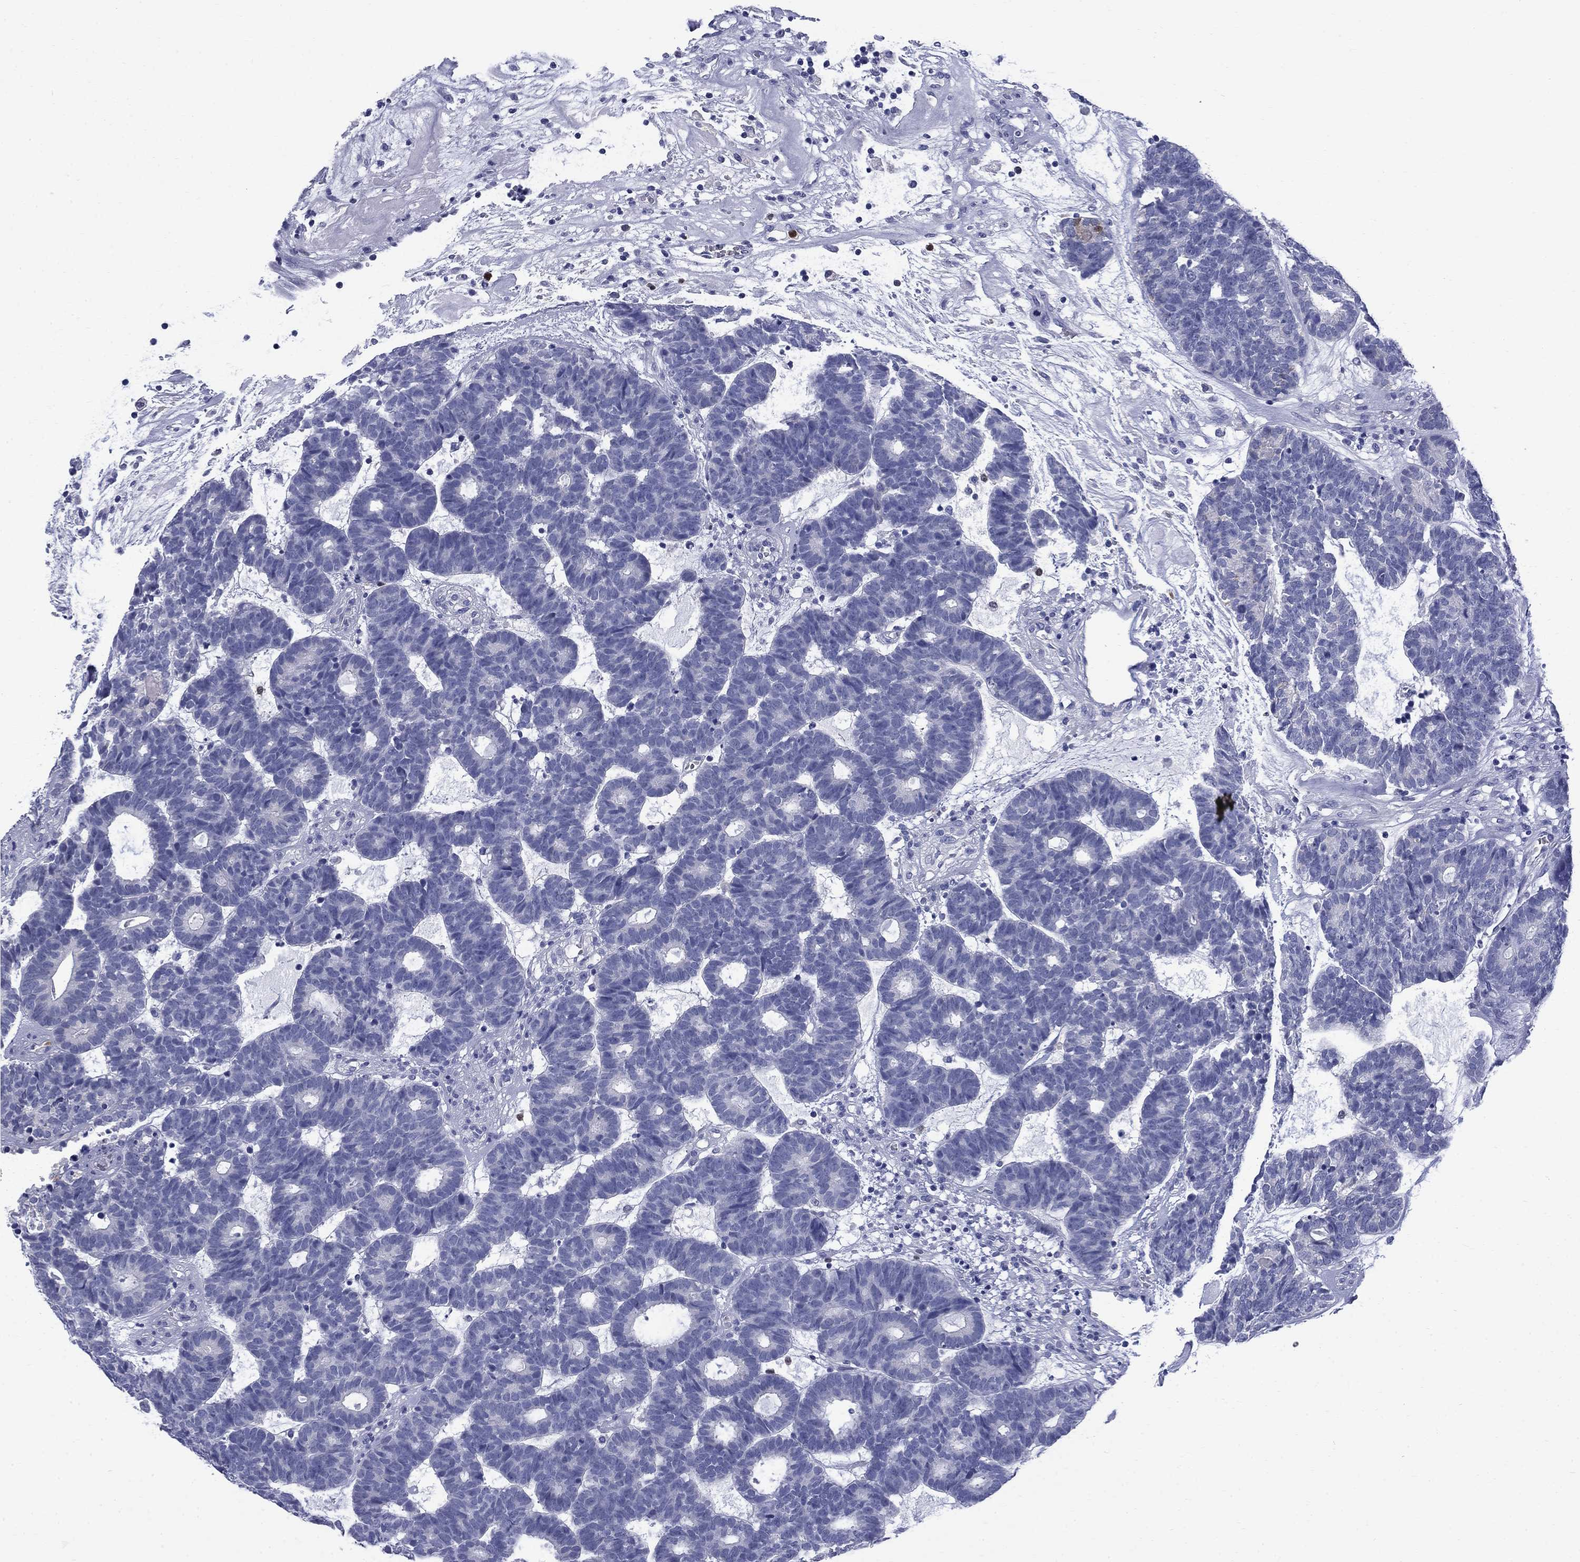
{"staining": {"intensity": "negative", "quantity": "none", "location": "none"}, "tissue": "head and neck cancer", "cell_type": "Tumor cells", "image_type": "cancer", "snomed": [{"axis": "morphology", "description": "Adenocarcinoma, NOS"}, {"axis": "topography", "description": "Head-Neck"}], "caption": "Tumor cells are negative for brown protein staining in adenocarcinoma (head and neck).", "gene": "SERPINB2", "patient": {"sex": "female", "age": 81}}